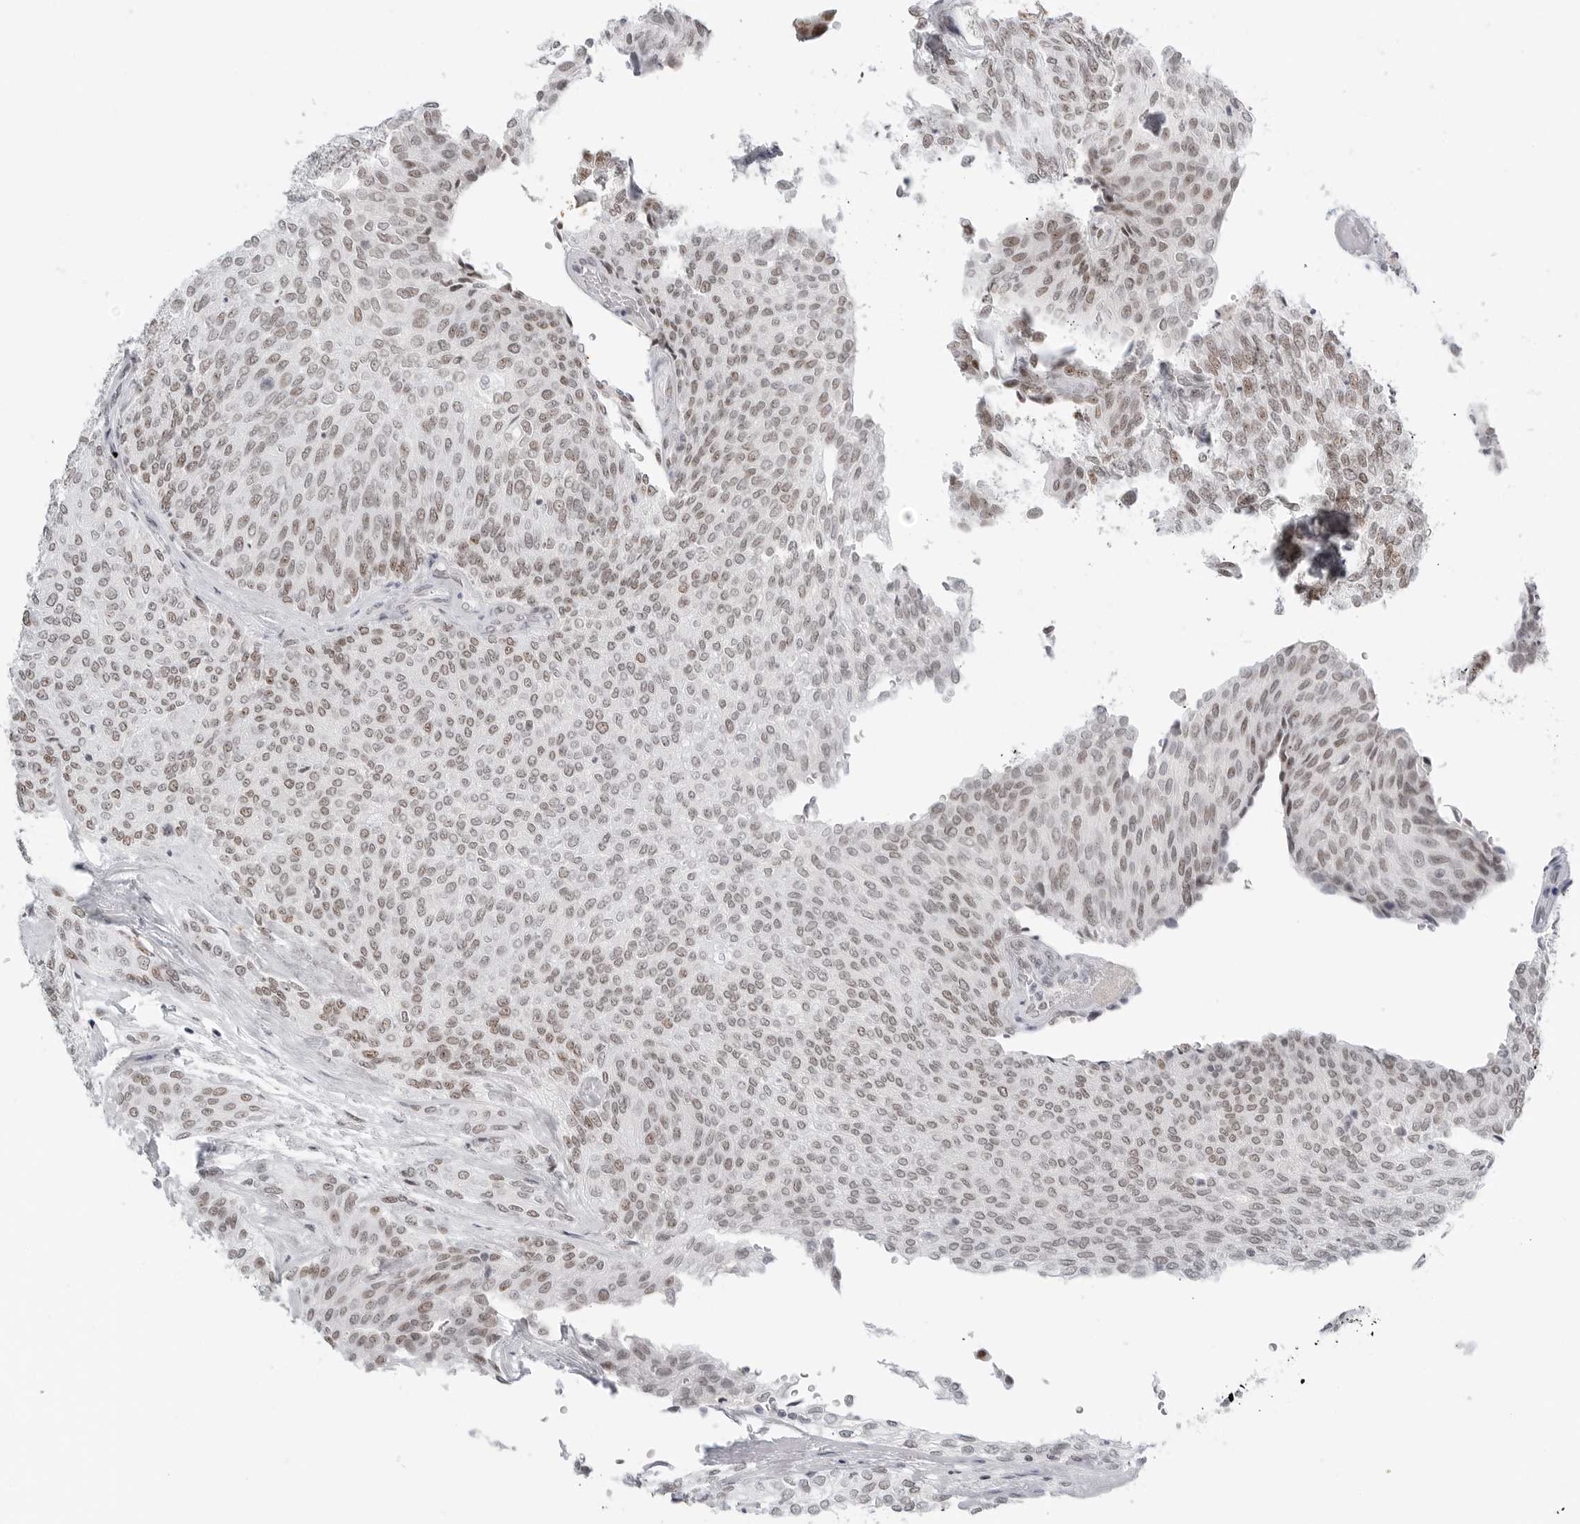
{"staining": {"intensity": "weak", "quantity": ">75%", "location": "nuclear"}, "tissue": "urothelial cancer", "cell_type": "Tumor cells", "image_type": "cancer", "snomed": [{"axis": "morphology", "description": "Urothelial carcinoma, Low grade"}, {"axis": "topography", "description": "Urinary bladder"}], "caption": "Approximately >75% of tumor cells in human urothelial carcinoma (low-grade) exhibit weak nuclear protein staining as visualized by brown immunohistochemical staining.", "gene": "WRAP53", "patient": {"sex": "female", "age": 79}}